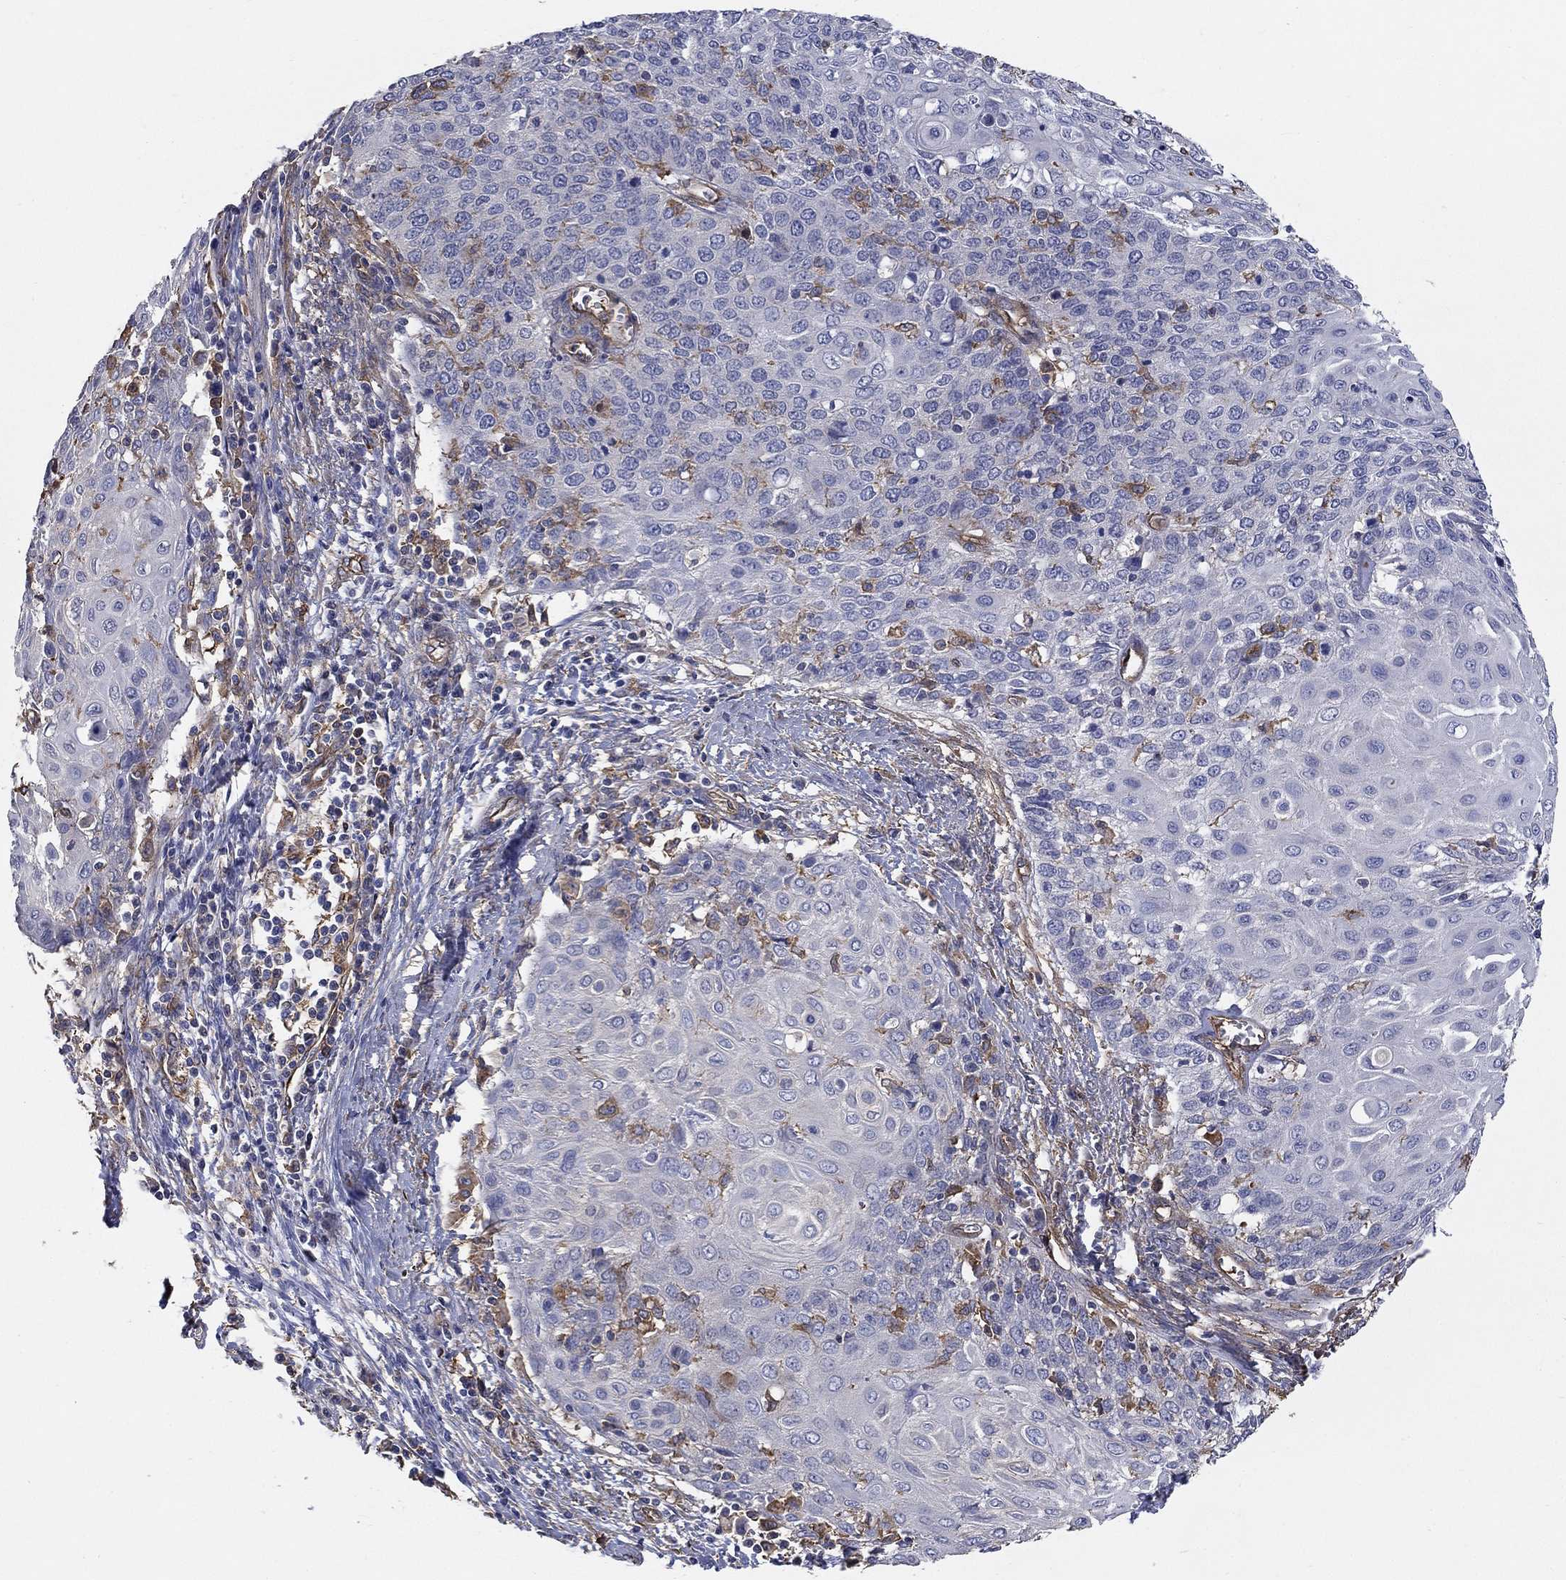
{"staining": {"intensity": "moderate", "quantity": "<25%", "location": "cytoplasmic/membranous"}, "tissue": "cervical cancer", "cell_type": "Tumor cells", "image_type": "cancer", "snomed": [{"axis": "morphology", "description": "Squamous cell carcinoma, NOS"}, {"axis": "topography", "description": "Cervix"}], "caption": "There is low levels of moderate cytoplasmic/membranous expression in tumor cells of cervical cancer (squamous cell carcinoma), as demonstrated by immunohistochemical staining (brown color).", "gene": "DPYSL2", "patient": {"sex": "female", "age": 39}}